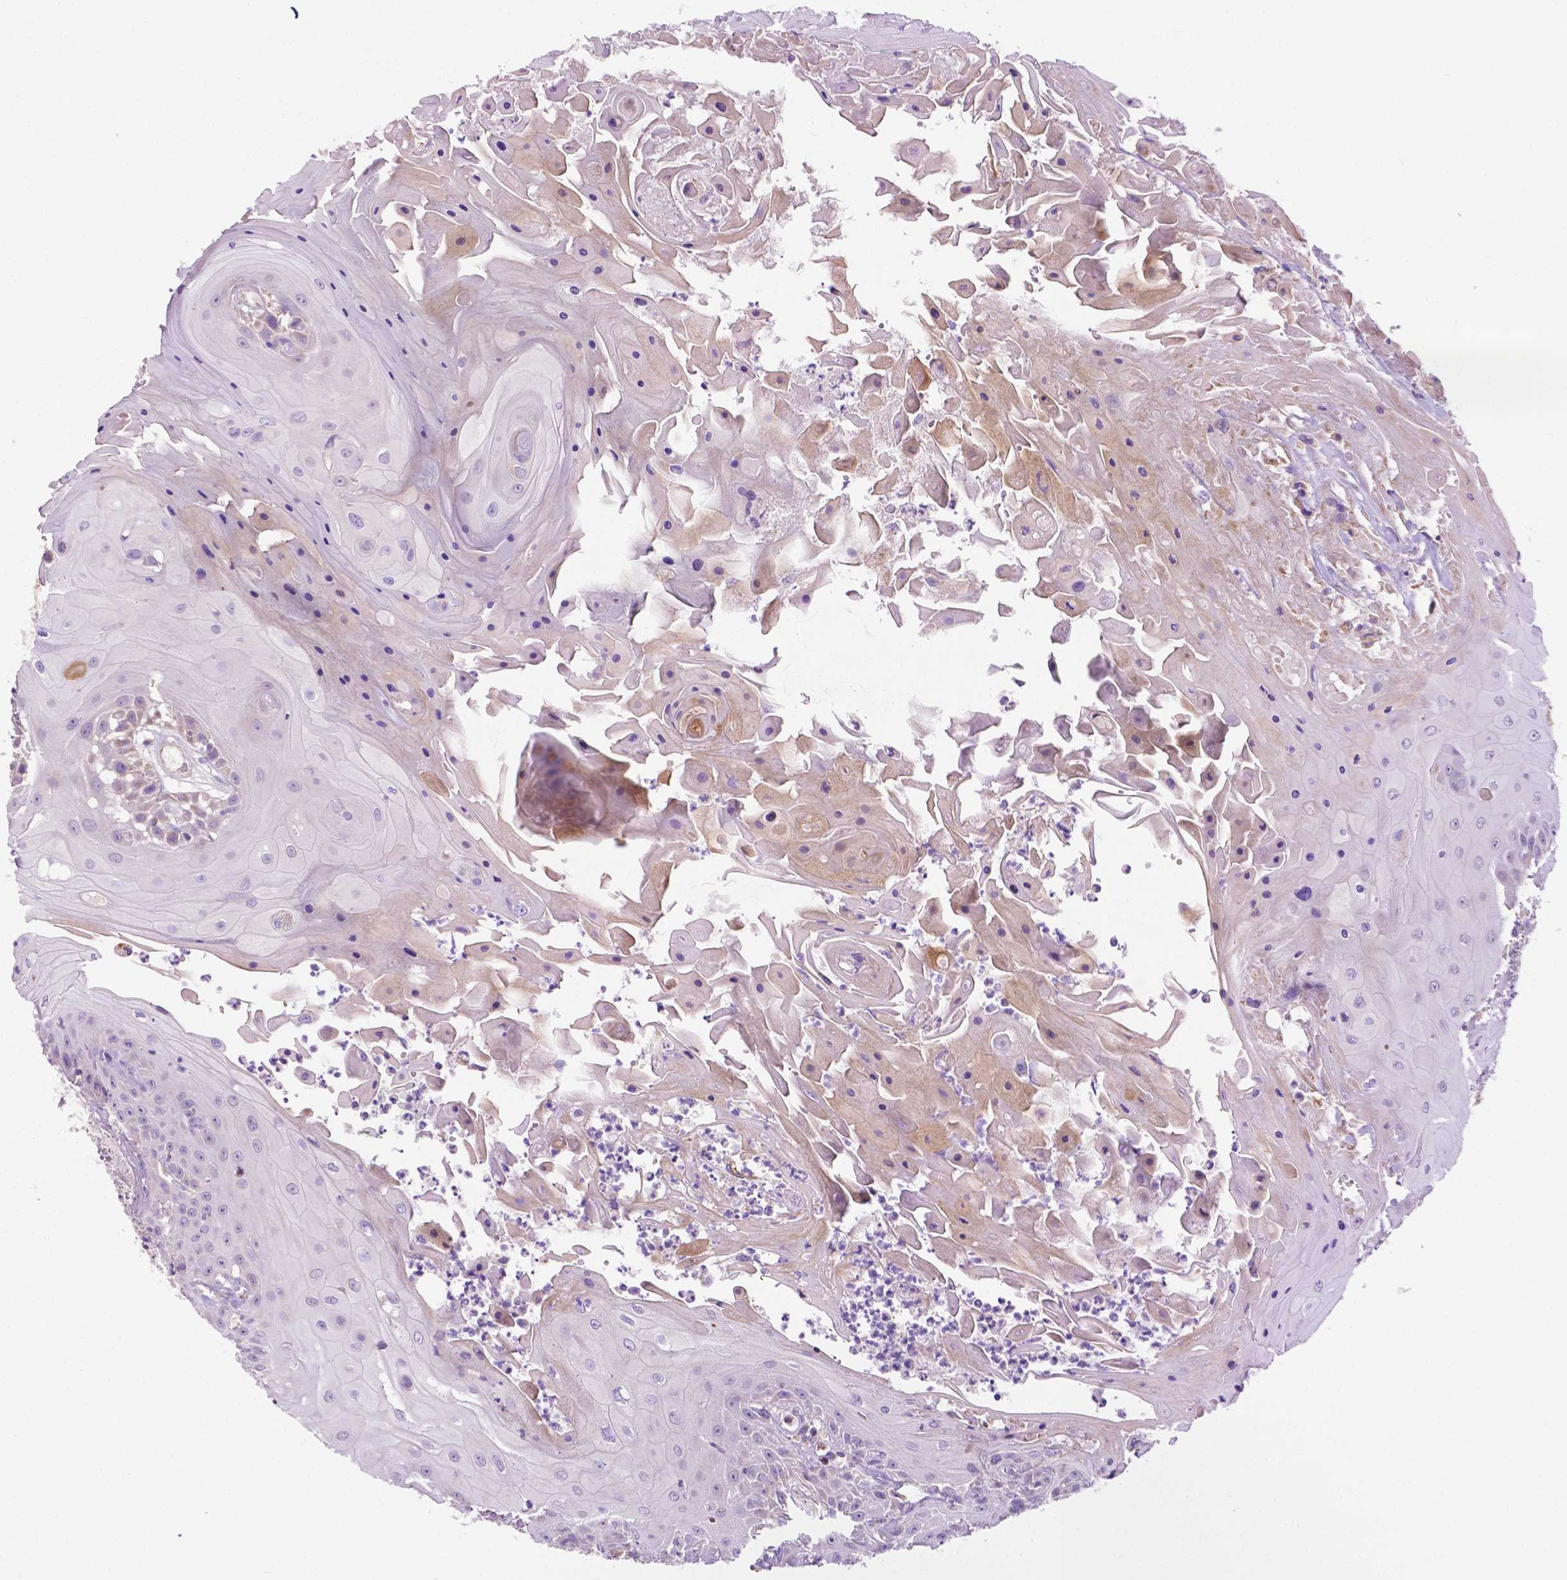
{"staining": {"intensity": "weak", "quantity": "<25%", "location": "cytoplasmic/membranous"}, "tissue": "head and neck cancer", "cell_type": "Tumor cells", "image_type": "cancer", "snomed": [{"axis": "morphology", "description": "Squamous cell carcinoma, NOS"}, {"axis": "topography", "description": "Skin"}, {"axis": "topography", "description": "Head-Neck"}], "caption": "The image shows no significant positivity in tumor cells of head and neck cancer (squamous cell carcinoma).", "gene": "PHYHIP", "patient": {"sex": "male", "age": 80}}